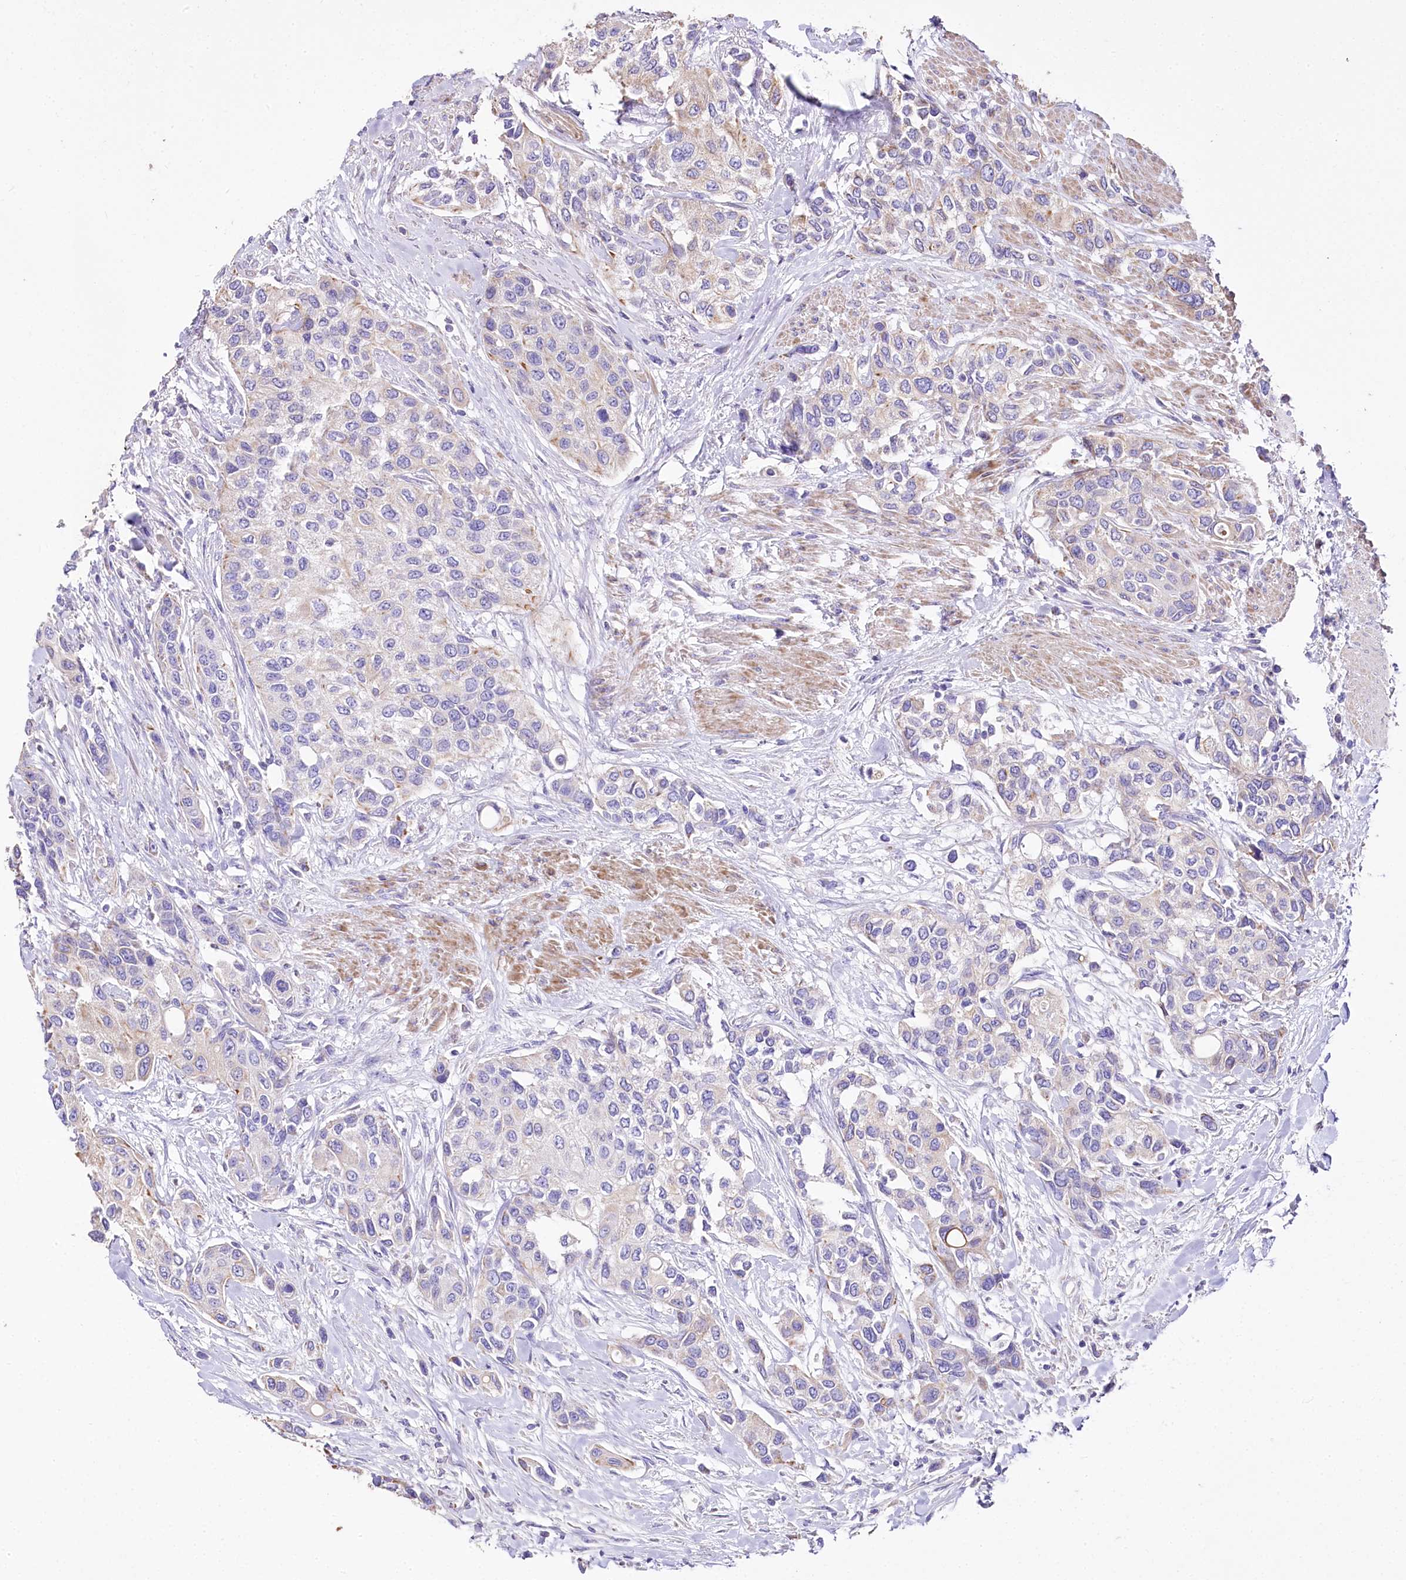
{"staining": {"intensity": "negative", "quantity": "none", "location": "none"}, "tissue": "urothelial cancer", "cell_type": "Tumor cells", "image_type": "cancer", "snomed": [{"axis": "morphology", "description": "Normal tissue, NOS"}, {"axis": "morphology", "description": "Urothelial carcinoma, High grade"}, {"axis": "topography", "description": "Vascular tissue"}, {"axis": "topography", "description": "Urinary bladder"}], "caption": "A micrograph of human high-grade urothelial carcinoma is negative for staining in tumor cells. (IHC, brightfield microscopy, high magnification).", "gene": "PTER", "patient": {"sex": "female", "age": 56}}